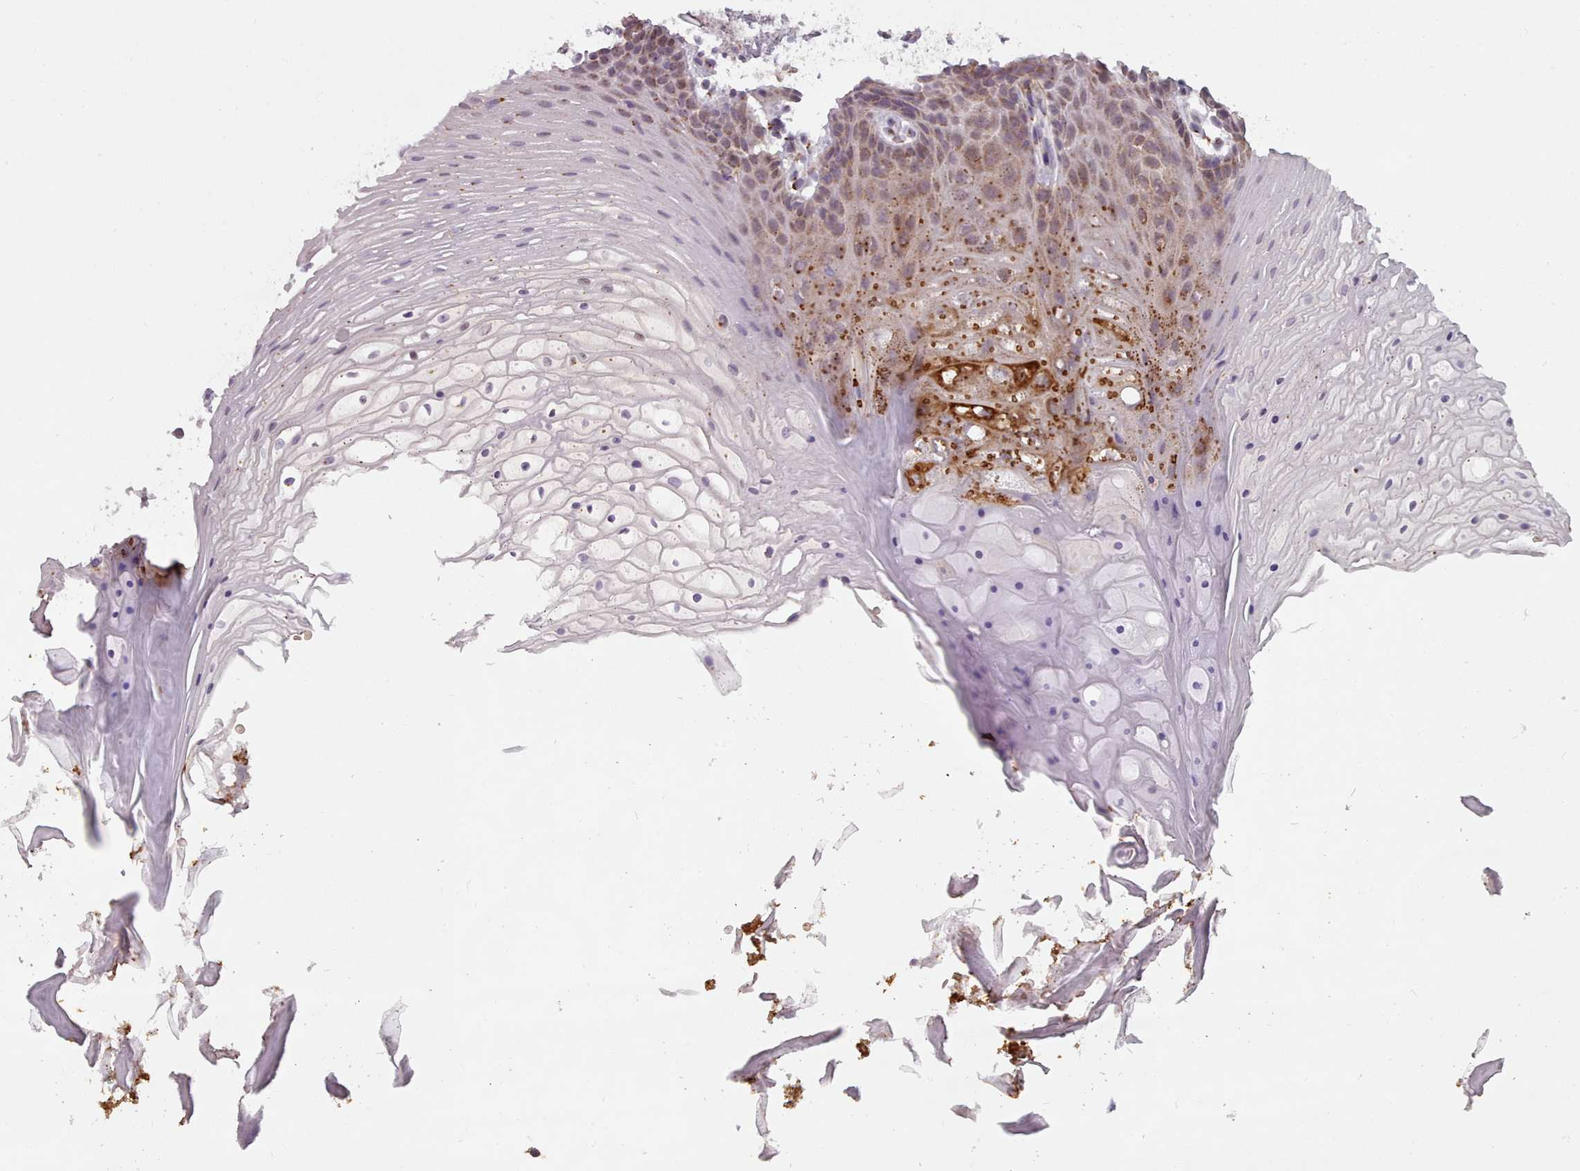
{"staining": {"intensity": "moderate", "quantity": "25%-75%", "location": "cytoplasmic/membranous,nuclear"}, "tissue": "oral mucosa", "cell_type": "Squamous epithelial cells", "image_type": "normal", "snomed": [{"axis": "morphology", "description": "Normal tissue, NOS"}, {"axis": "topography", "description": "Oral tissue"}], "caption": "Oral mucosa stained with DAB (3,3'-diaminobenzidine) immunohistochemistry exhibits medium levels of moderate cytoplasmic/membranous,nuclear expression in approximately 25%-75% of squamous epithelial cells. The staining was performed using DAB to visualize the protein expression in brown, while the nuclei were stained in blue with hematoxylin (Magnification: 20x).", "gene": "MAN1B1", "patient": {"sex": "female", "age": 80}}